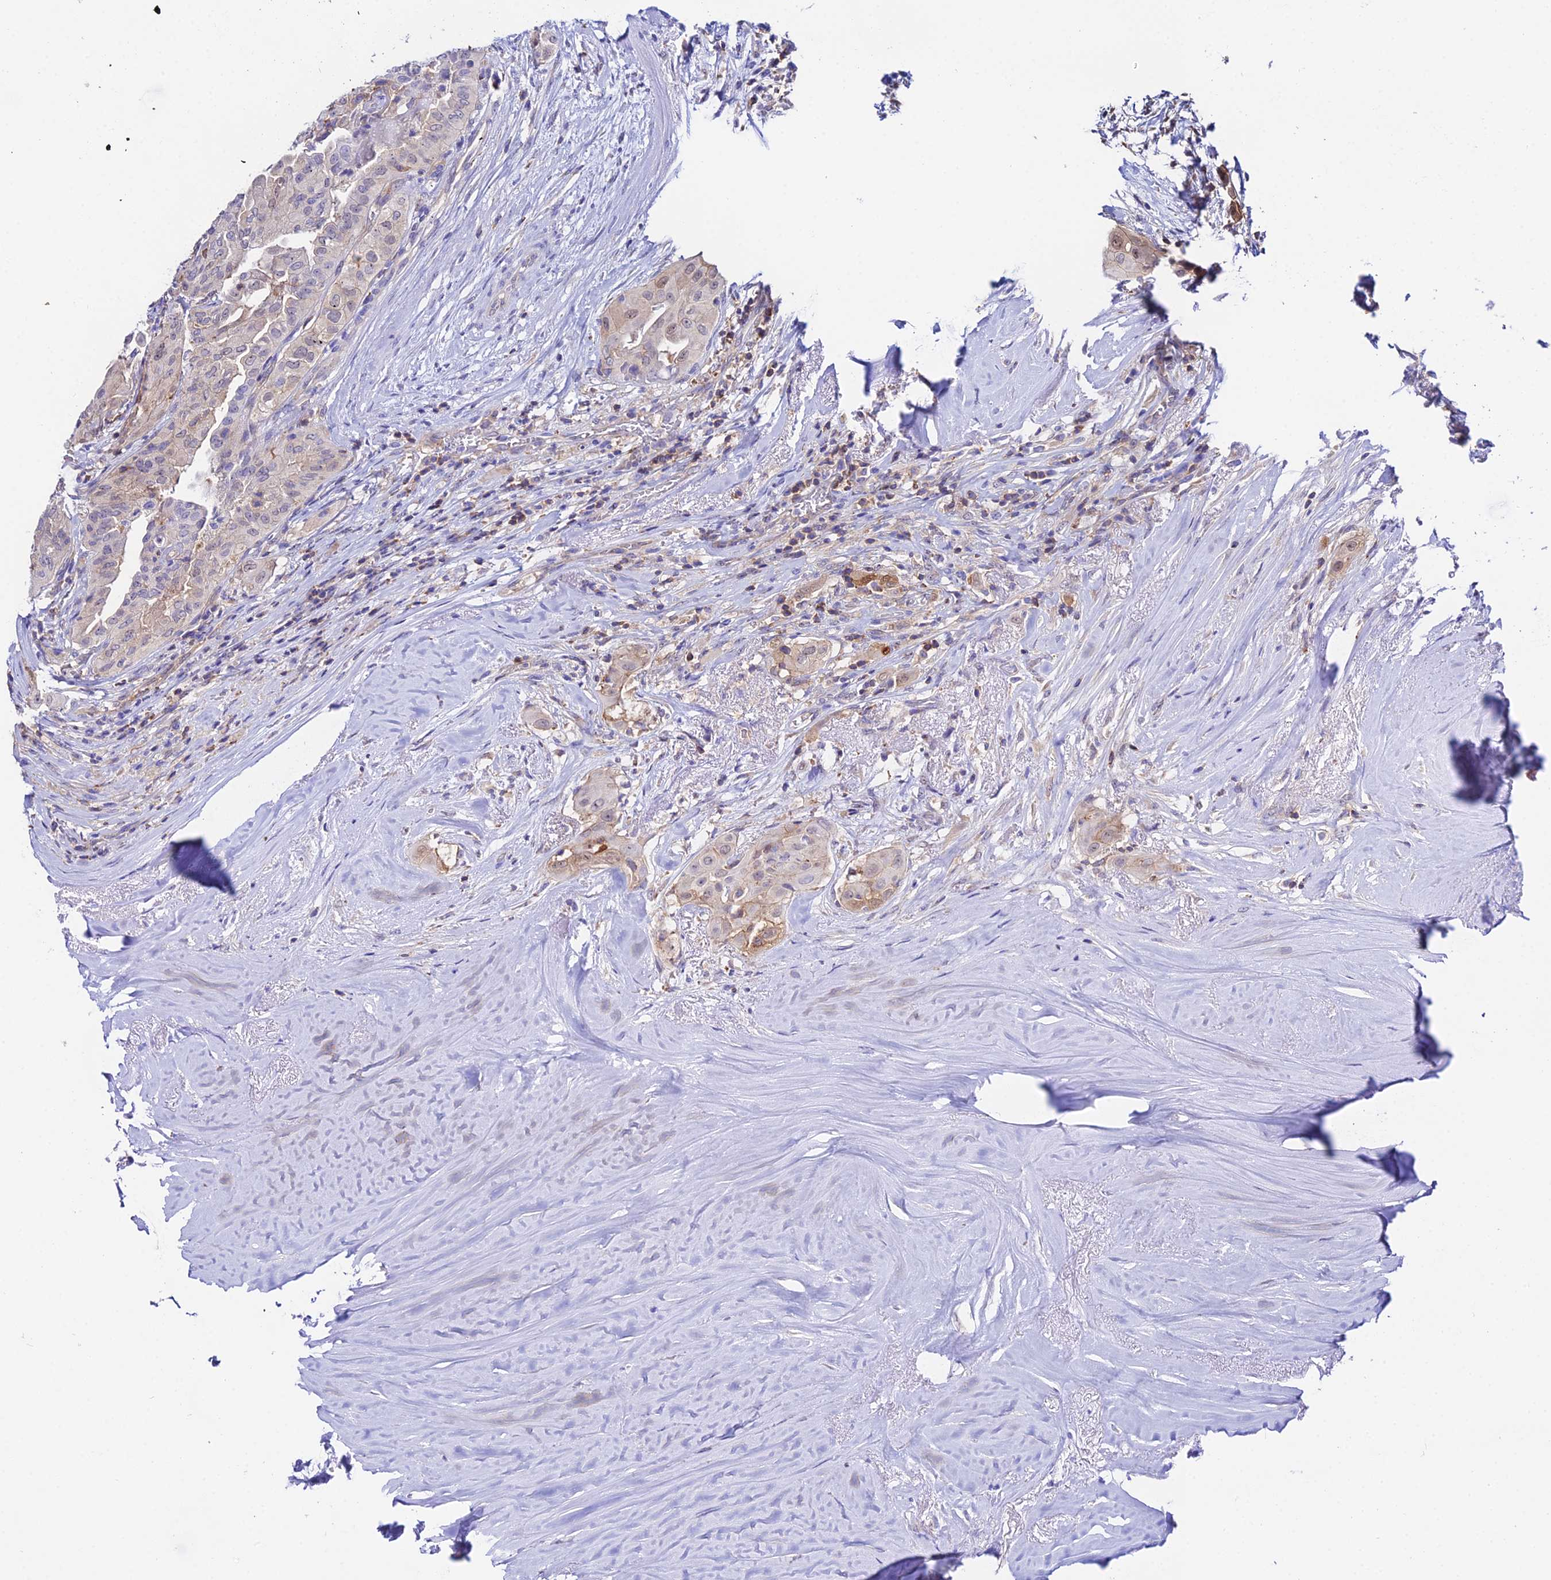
{"staining": {"intensity": "weak", "quantity": "<25%", "location": "cytoplasmic/membranous"}, "tissue": "thyroid cancer", "cell_type": "Tumor cells", "image_type": "cancer", "snomed": [{"axis": "morphology", "description": "Papillary adenocarcinoma, NOS"}, {"axis": "topography", "description": "Thyroid gland"}], "caption": "Micrograph shows no protein staining in tumor cells of papillary adenocarcinoma (thyroid) tissue.", "gene": "S100A16", "patient": {"sex": "female", "age": 59}}